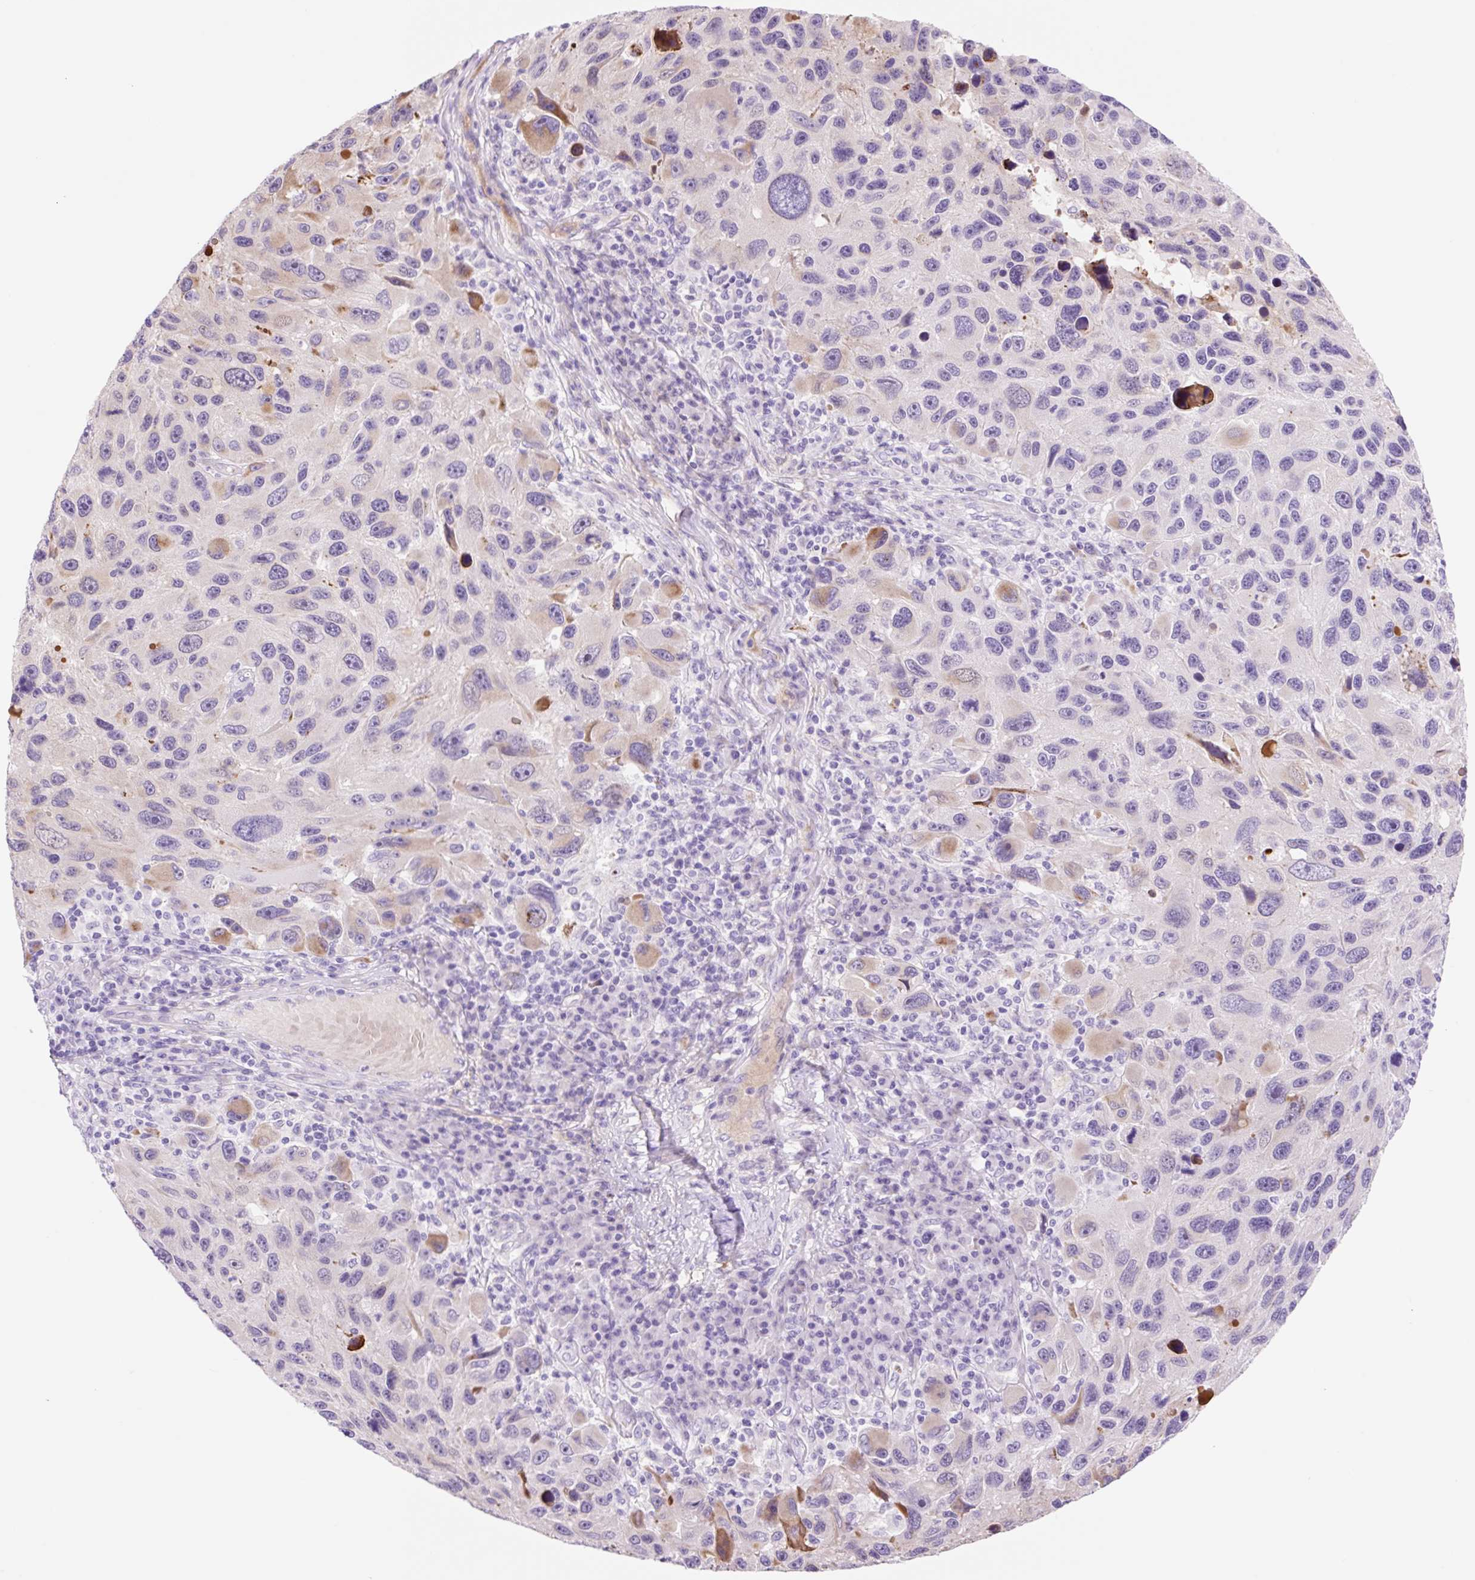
{"staining": {"intensity": "moderate", "quantity": "<25%", "location": "cytoplasmic/membranous"}, "tissue": "melanoma", "cell_type": "Tumor cells", "image_type": "cancer", "snomed": [{"axis": "morphology", "description": "Malignant melanoma, NOS"}, {"axis": "topography", "description": "Skin"}], "caption": "The histopathology image exhibits staining of melanoma, revealing moderate cytoplasmic/membranous protein staining (brown color) within tumor cells. (DAB (3,3'-diaminobenzidine) = brown stain, brightfield microscopy at high magnification).", "gene": "ZNF121", "patient": {"sex": "male", "age": 53}}